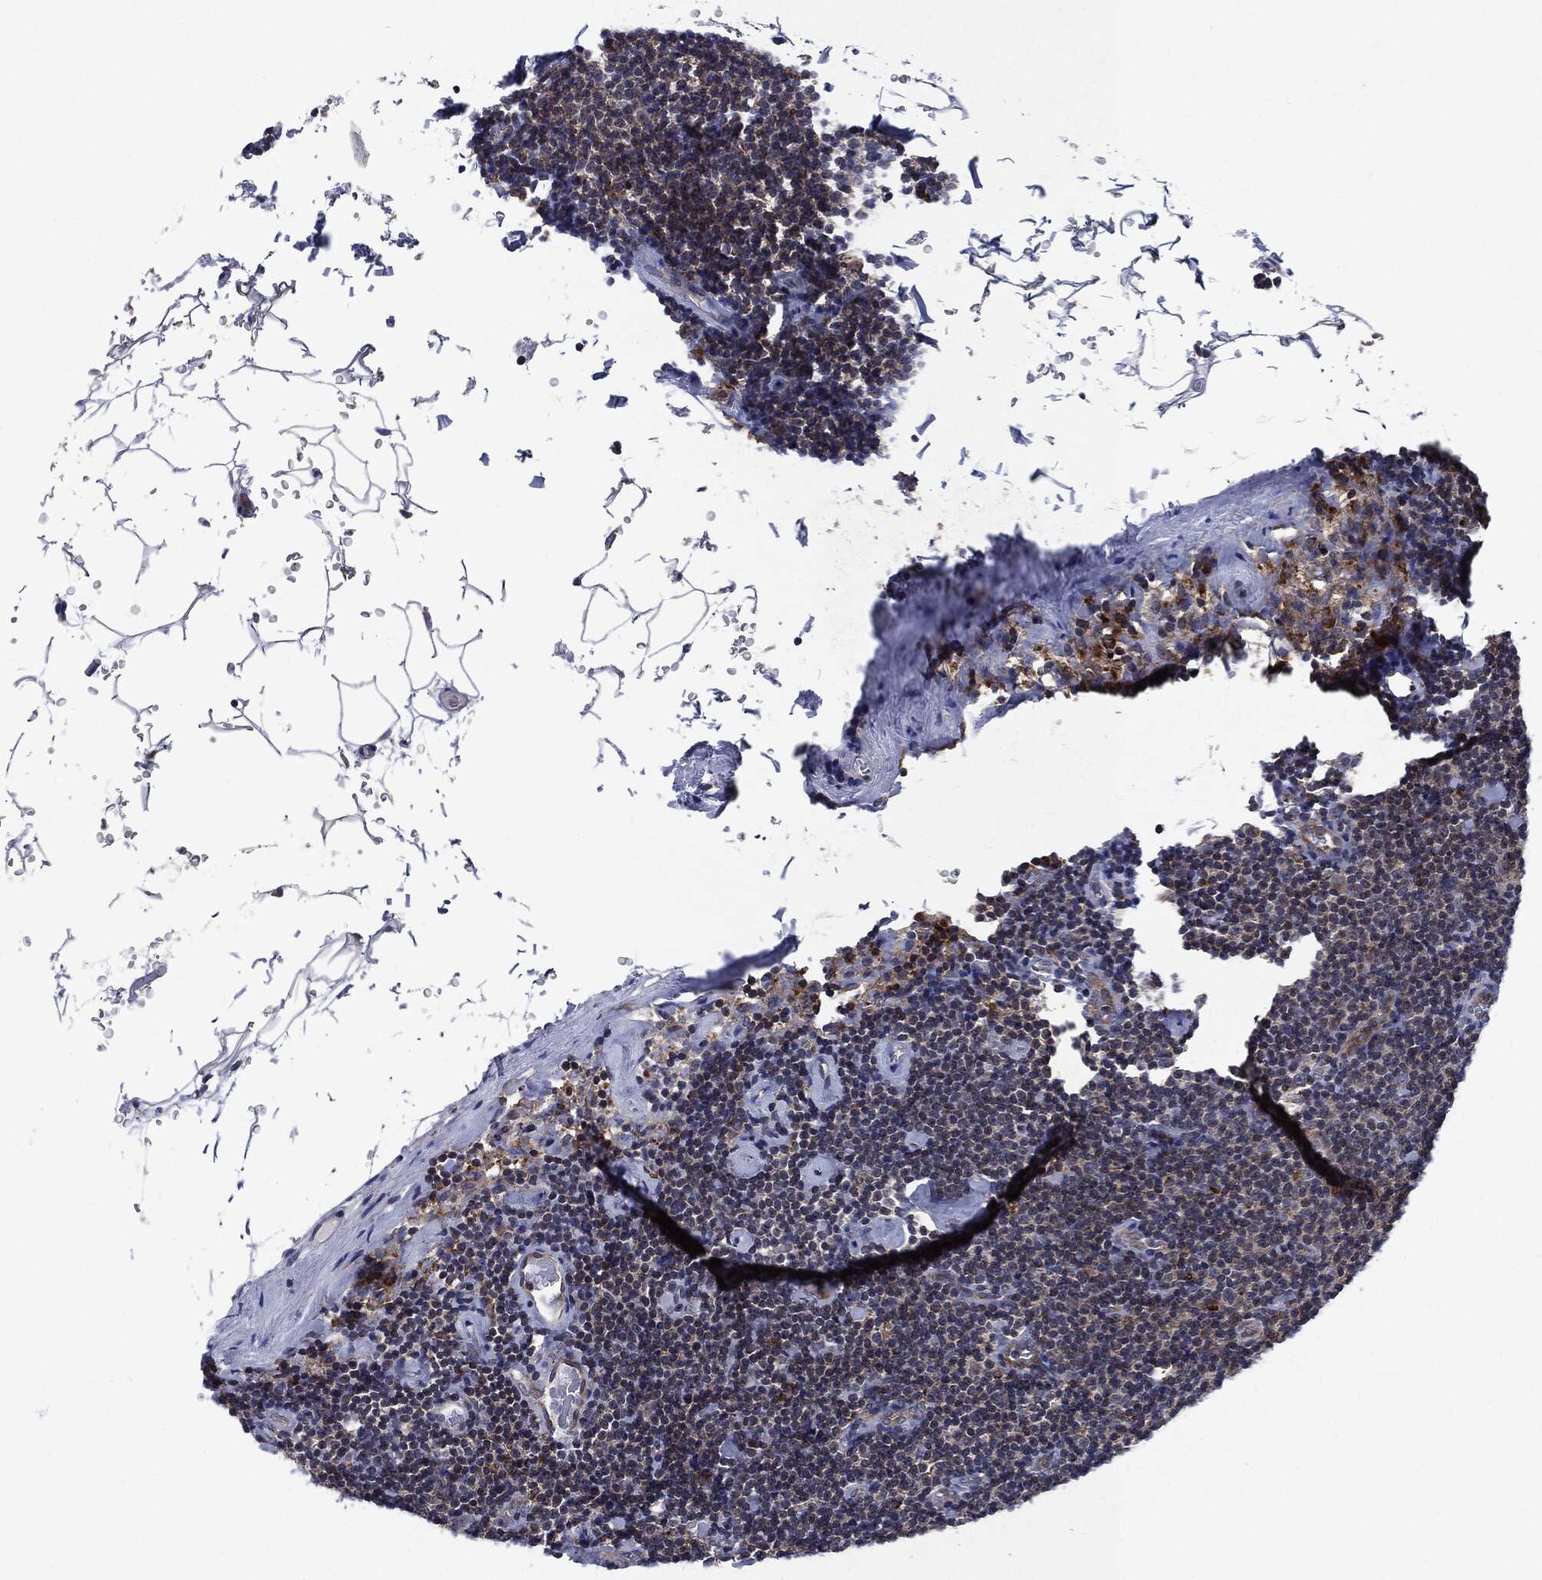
{"staining": {"intensity": "negative", "quantity": "none", "location": "none"}, "tissue": "lymphoma", "cell_type": "Tumor cells", "image_type": "cancer", "snomed": [{"axis": "morphology", "description": "Malignant lymphoma, non-Hodgkin's type, Low grade"}, {"axis": "topography", "description": "Lymph node"}], "caption": "Tumor cells are negative for protein expression in human low-grade malignant lymphoma, non-Hodgkin's type.", "gene": "SLC31A2", "patient": {"sex": "male", "age": 81}}